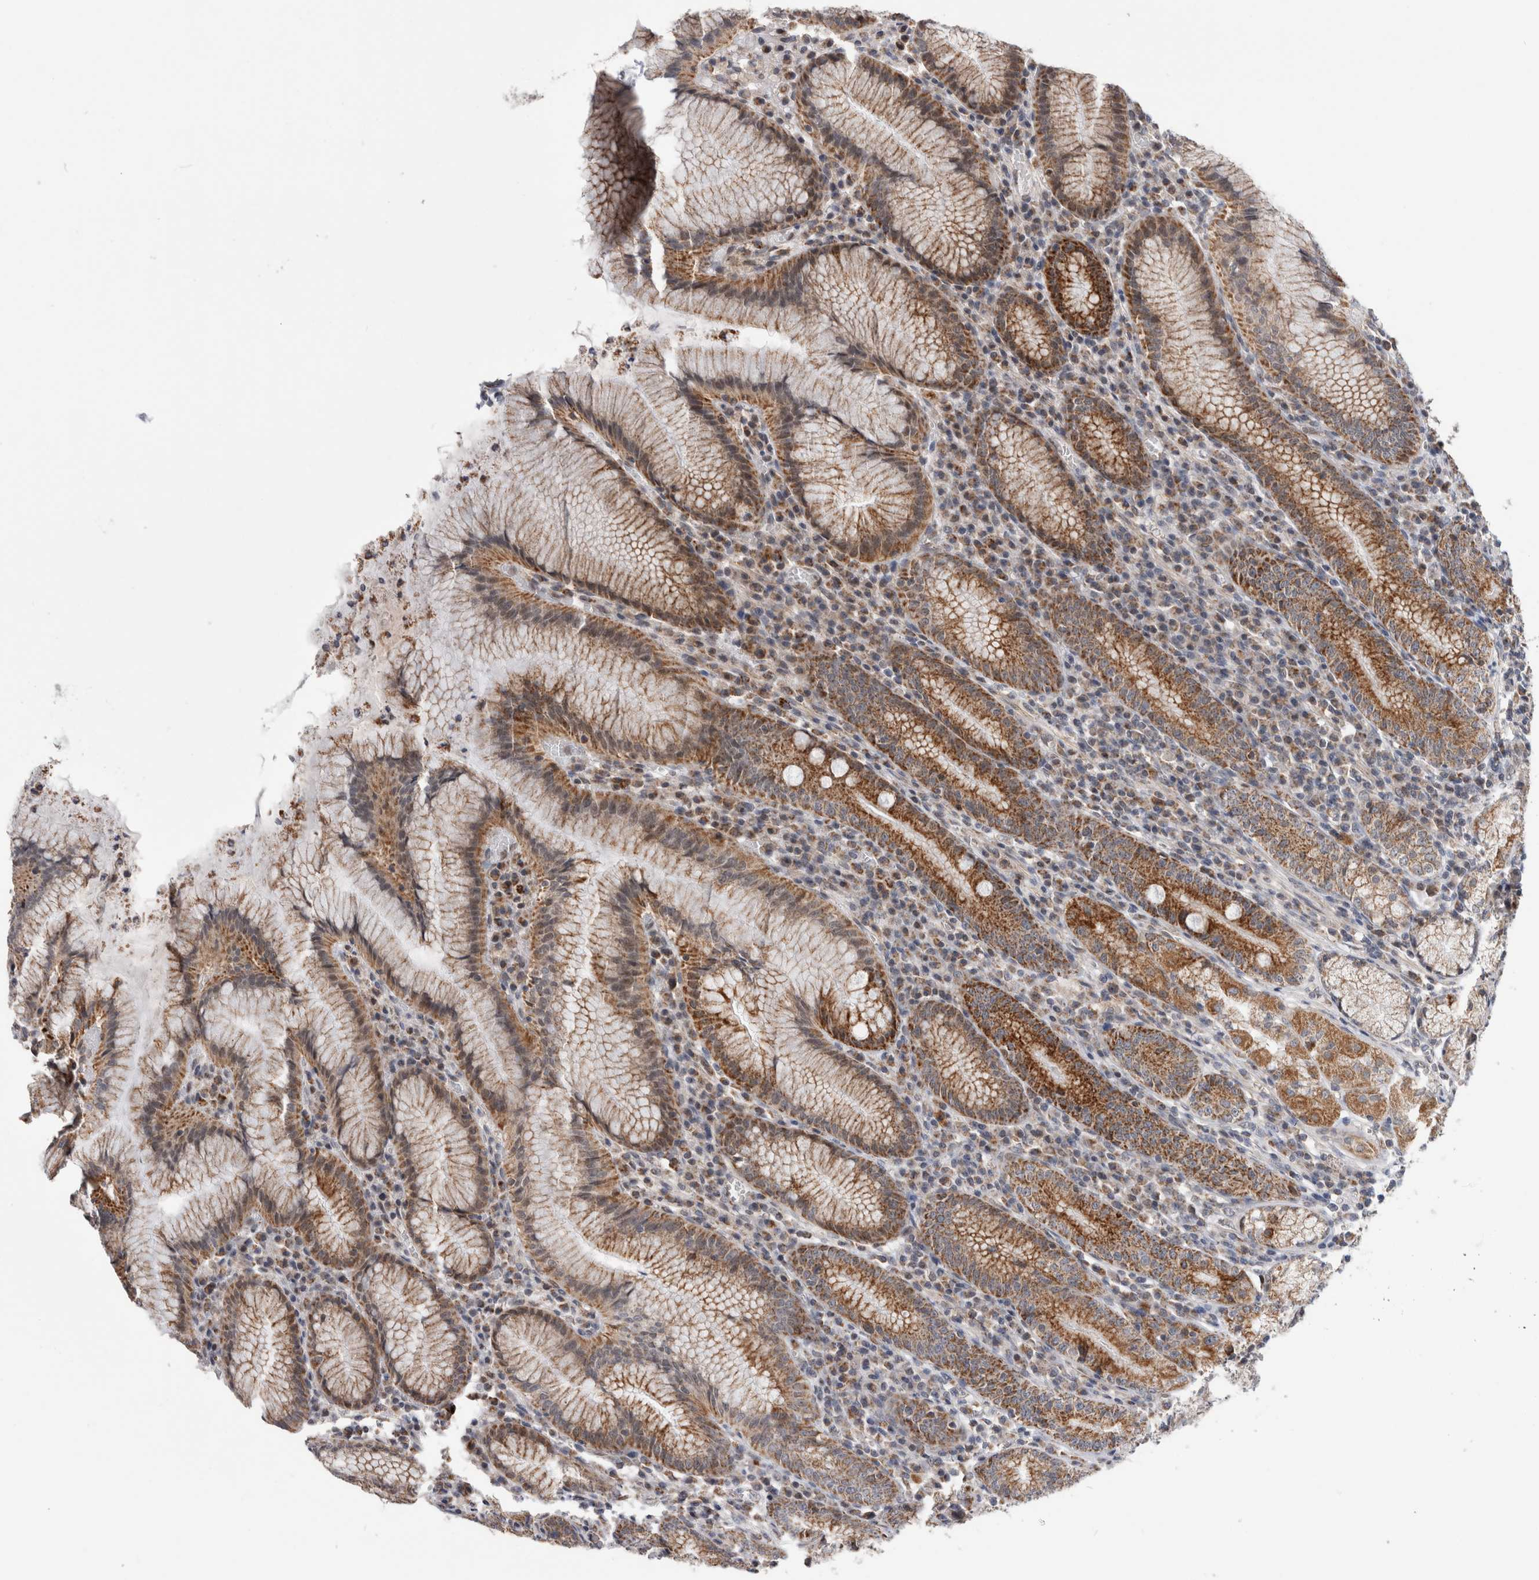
{"staining": {"intensity": "moderate", "quantity": ">75%", "location": "cytoplasmic/membranous"}, "tissue": "stomach", "cell_type": "Glandular cells", "image_type": "normal", "snomed": [{"axis": "morphology", "description": "Normal tissue, NOS"}, {"axis": "topography", "description": "Stomach"}], "caption": "The immunohistochemical stain labels moderate cytoplasmic/membranous staining in glandular cells of normal stomach.", "gene": "MRPL37", "patient": {"sex": "male", "age": 55}}